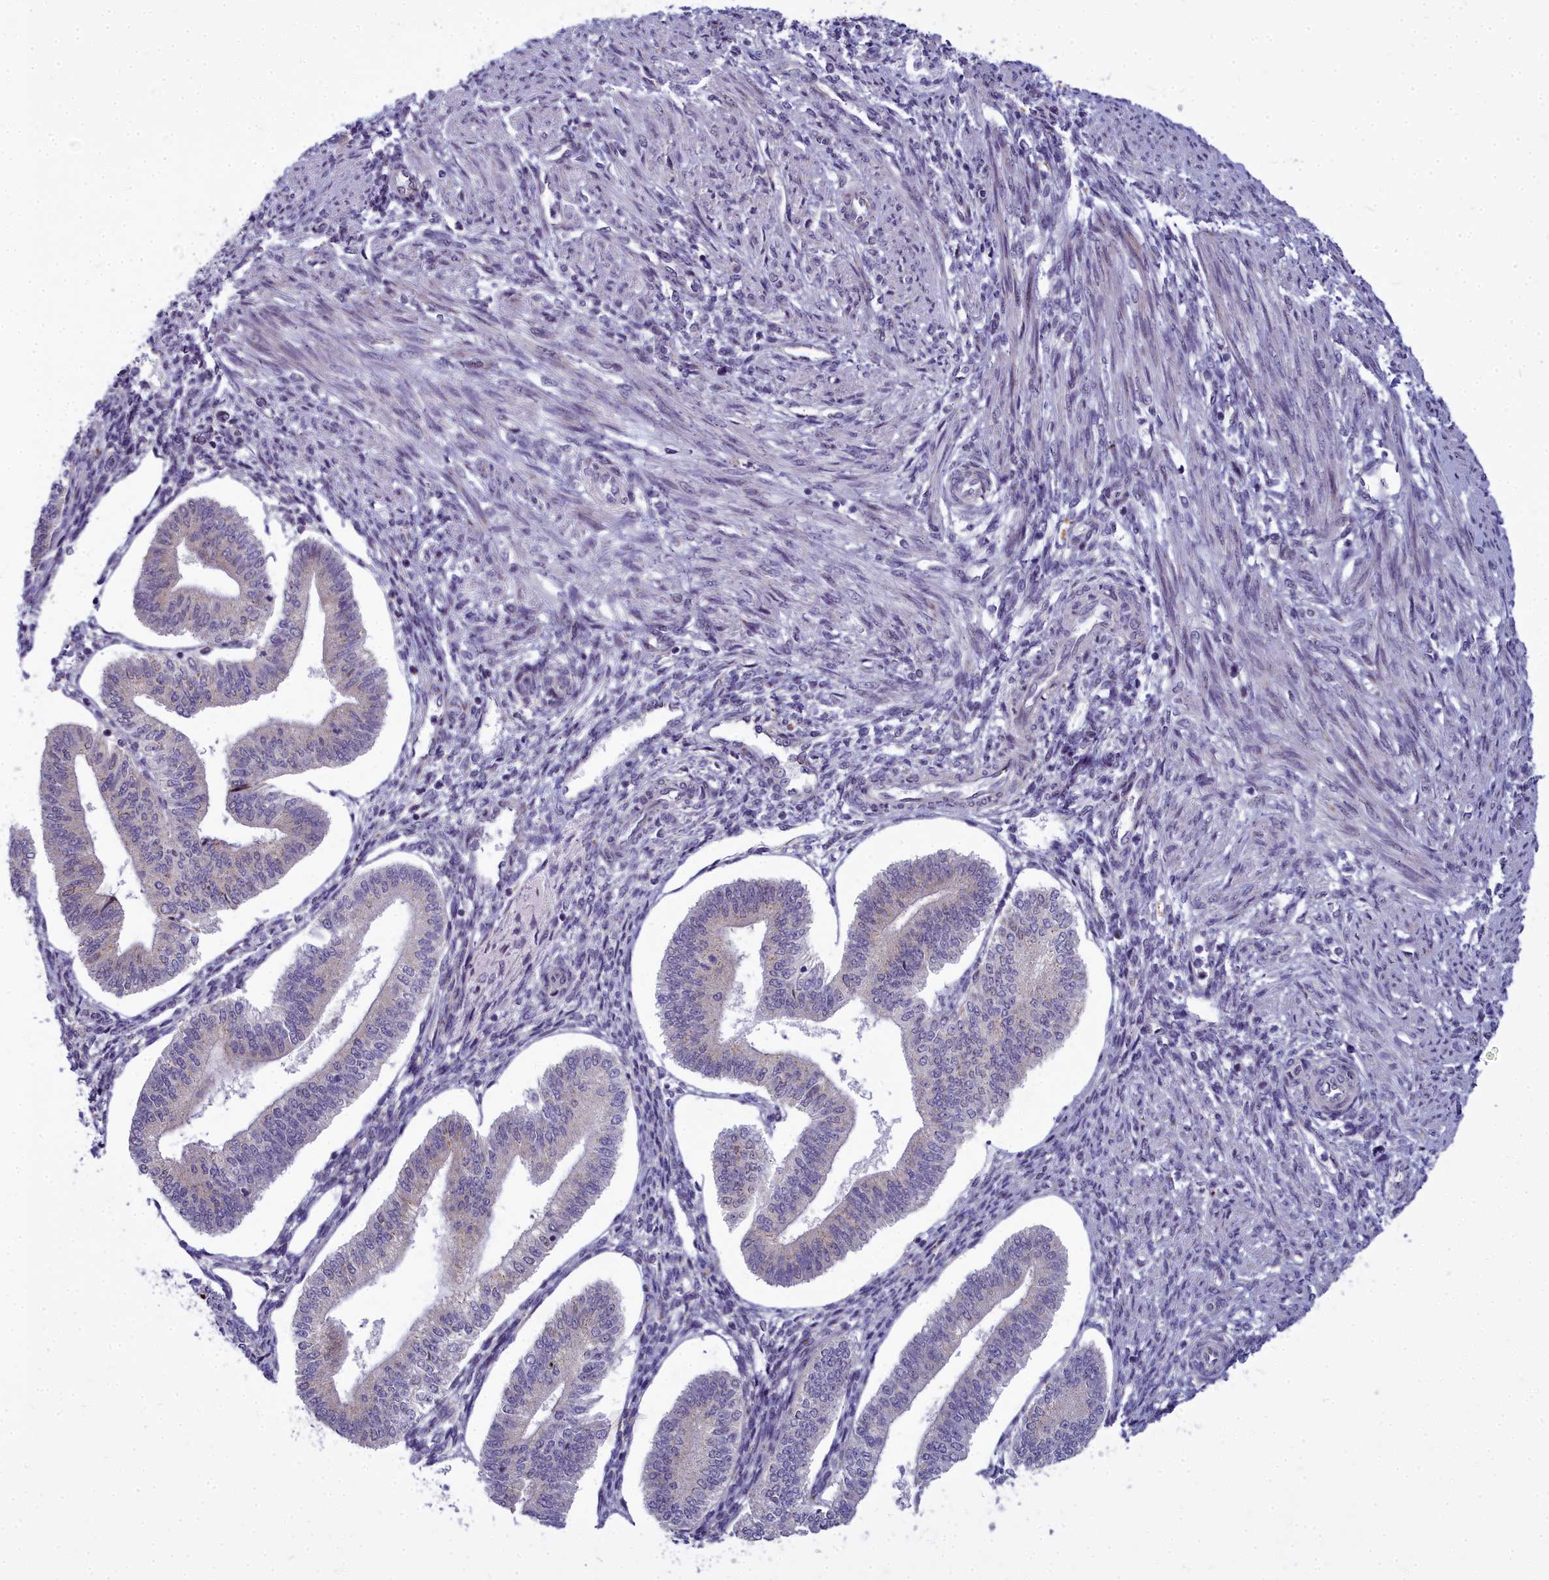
{"staining": {"intensity": "negative", "quantity": "none", "location": "none"}, "tissue": "endometrium", "cell_type": "Cells in endometrial stroma", "image_type": "normal", "snomed": [{"axis": "morphology", "description": "Normal tissue, NOS"}, {"axis": "topography", "description": "Endometrium"}], "caption": "This is a histopathology image of immunohistochemistry staining of normal endometrium, which shows no positivity in cells in endometrial stroma. Brightfield microscopy of immunohistochemistry (IHC) stained with DAB (3,3'-diaminobenzidine) (brown) and hematoxylin (blue), captured at high magnification.", "gene": "WDPCP", "patient": {"sex": "female", "age": 34}}